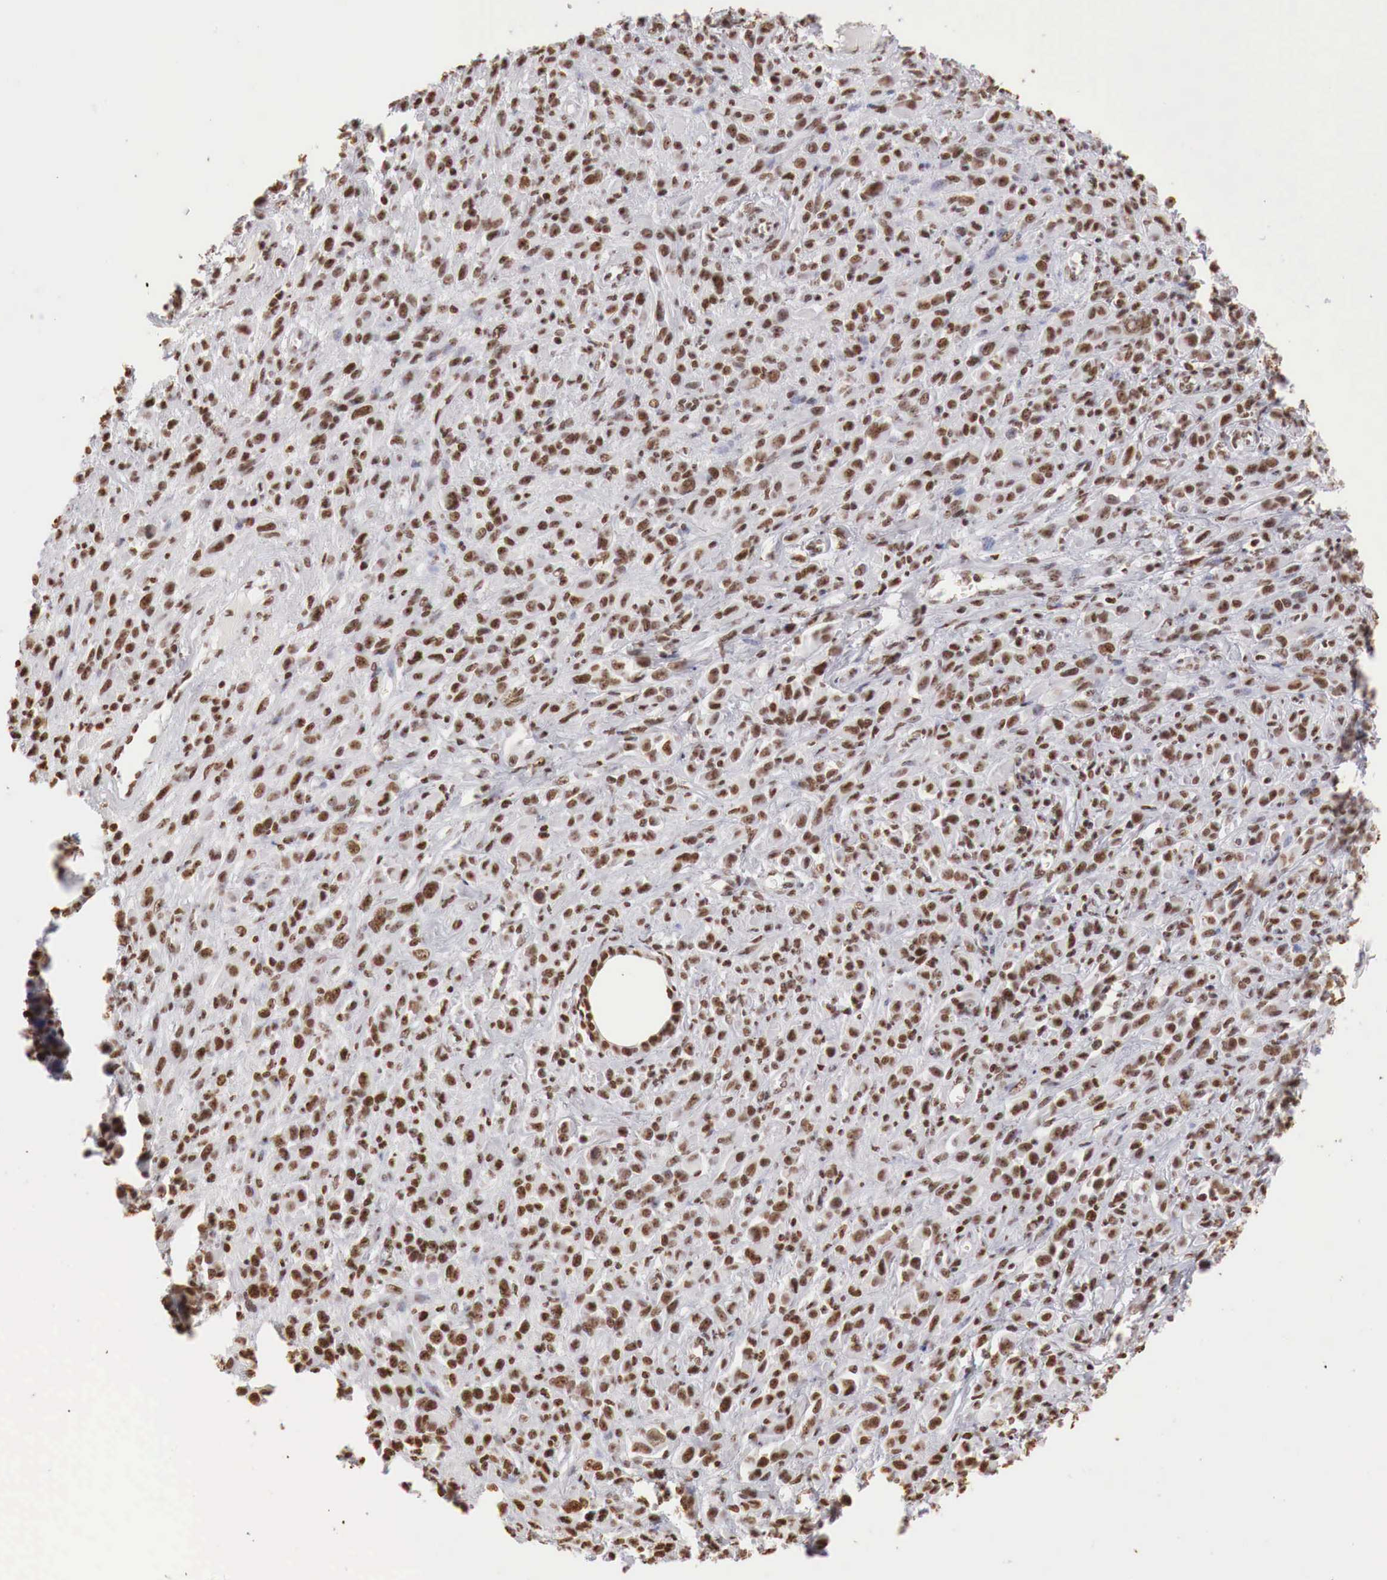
{"staining": {"intensity": "strong", "quantity": ">75%", "location": "nuclear"}, "tissue": "melanoma", "cell_type": "Tumor cells", "image_type": "cancer", "snomed": [{"axis": "morphology", "description": "Malignant melanoma, NOS"}, {"axis": "topography", "description": "Skin"}], "caption": "Protein expression analysis of melanoma displays strong nuclear staining in about >75% of tumor cells. (brown staining indicates protein expression, while blue staining denotes nuclei).", "gene": "DKC1", "patient": {"sex": "male", "age": 51}}